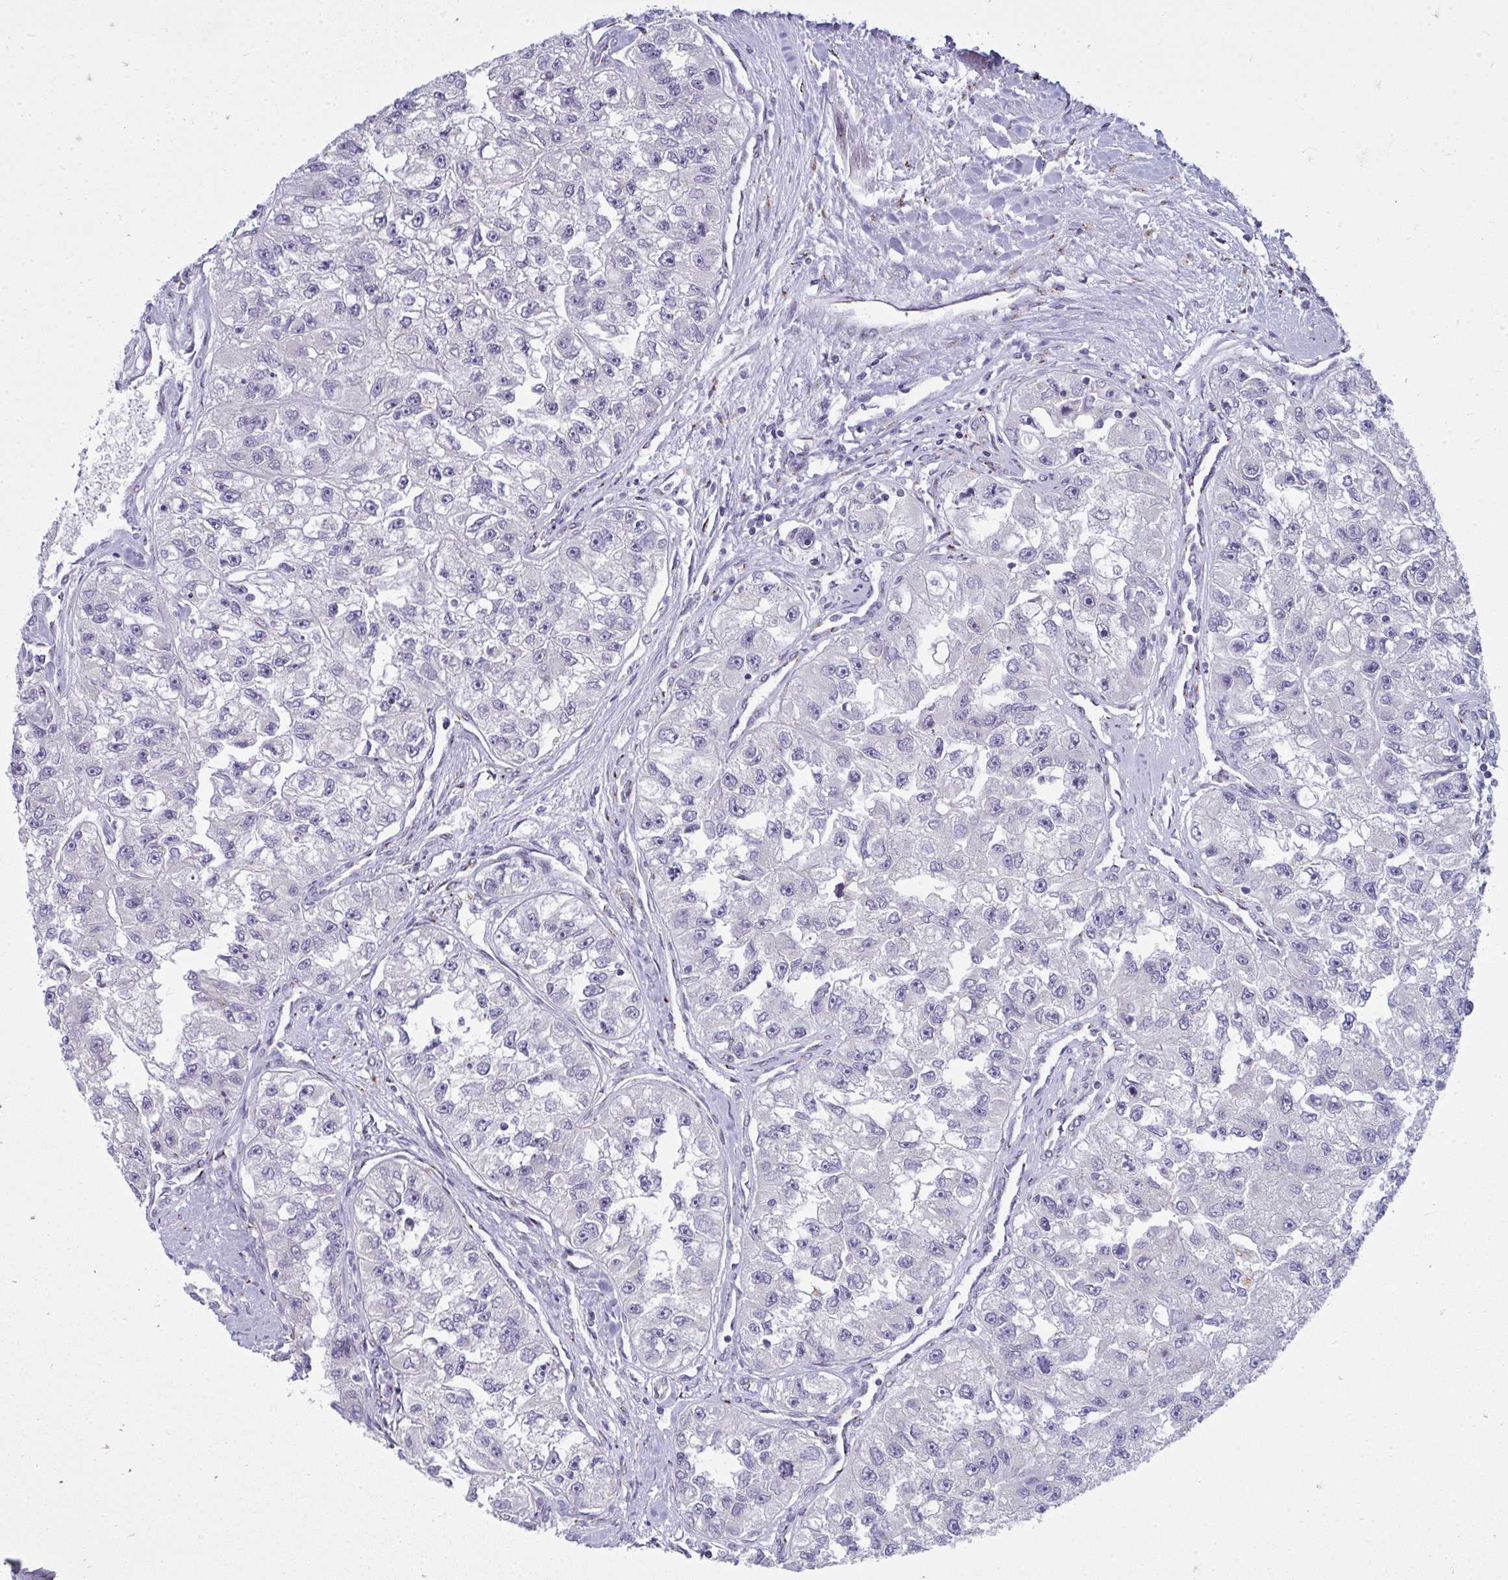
{"staining": {"intensity": "negative", "quantity": "none", "location": "none"}, "tissue": "renal cancer", "cell_type": "Tumor cells", "image_type": "cancer", "snomed": [{"axis": "morphology", "description": "Adenocarcinoma, NOS"}, {"axis": "topography", "description": "Kidney"}], "caption": "Immunohistochemical staining of renal cancer demonstrates no significant positivity in tumor cells. (DAB (3,3'-diaminobenzidine) immunohistochemistry with hematoxylin counter stain).", "gene": "DTX4", "patient": {"sex": "male", "age": 63}}